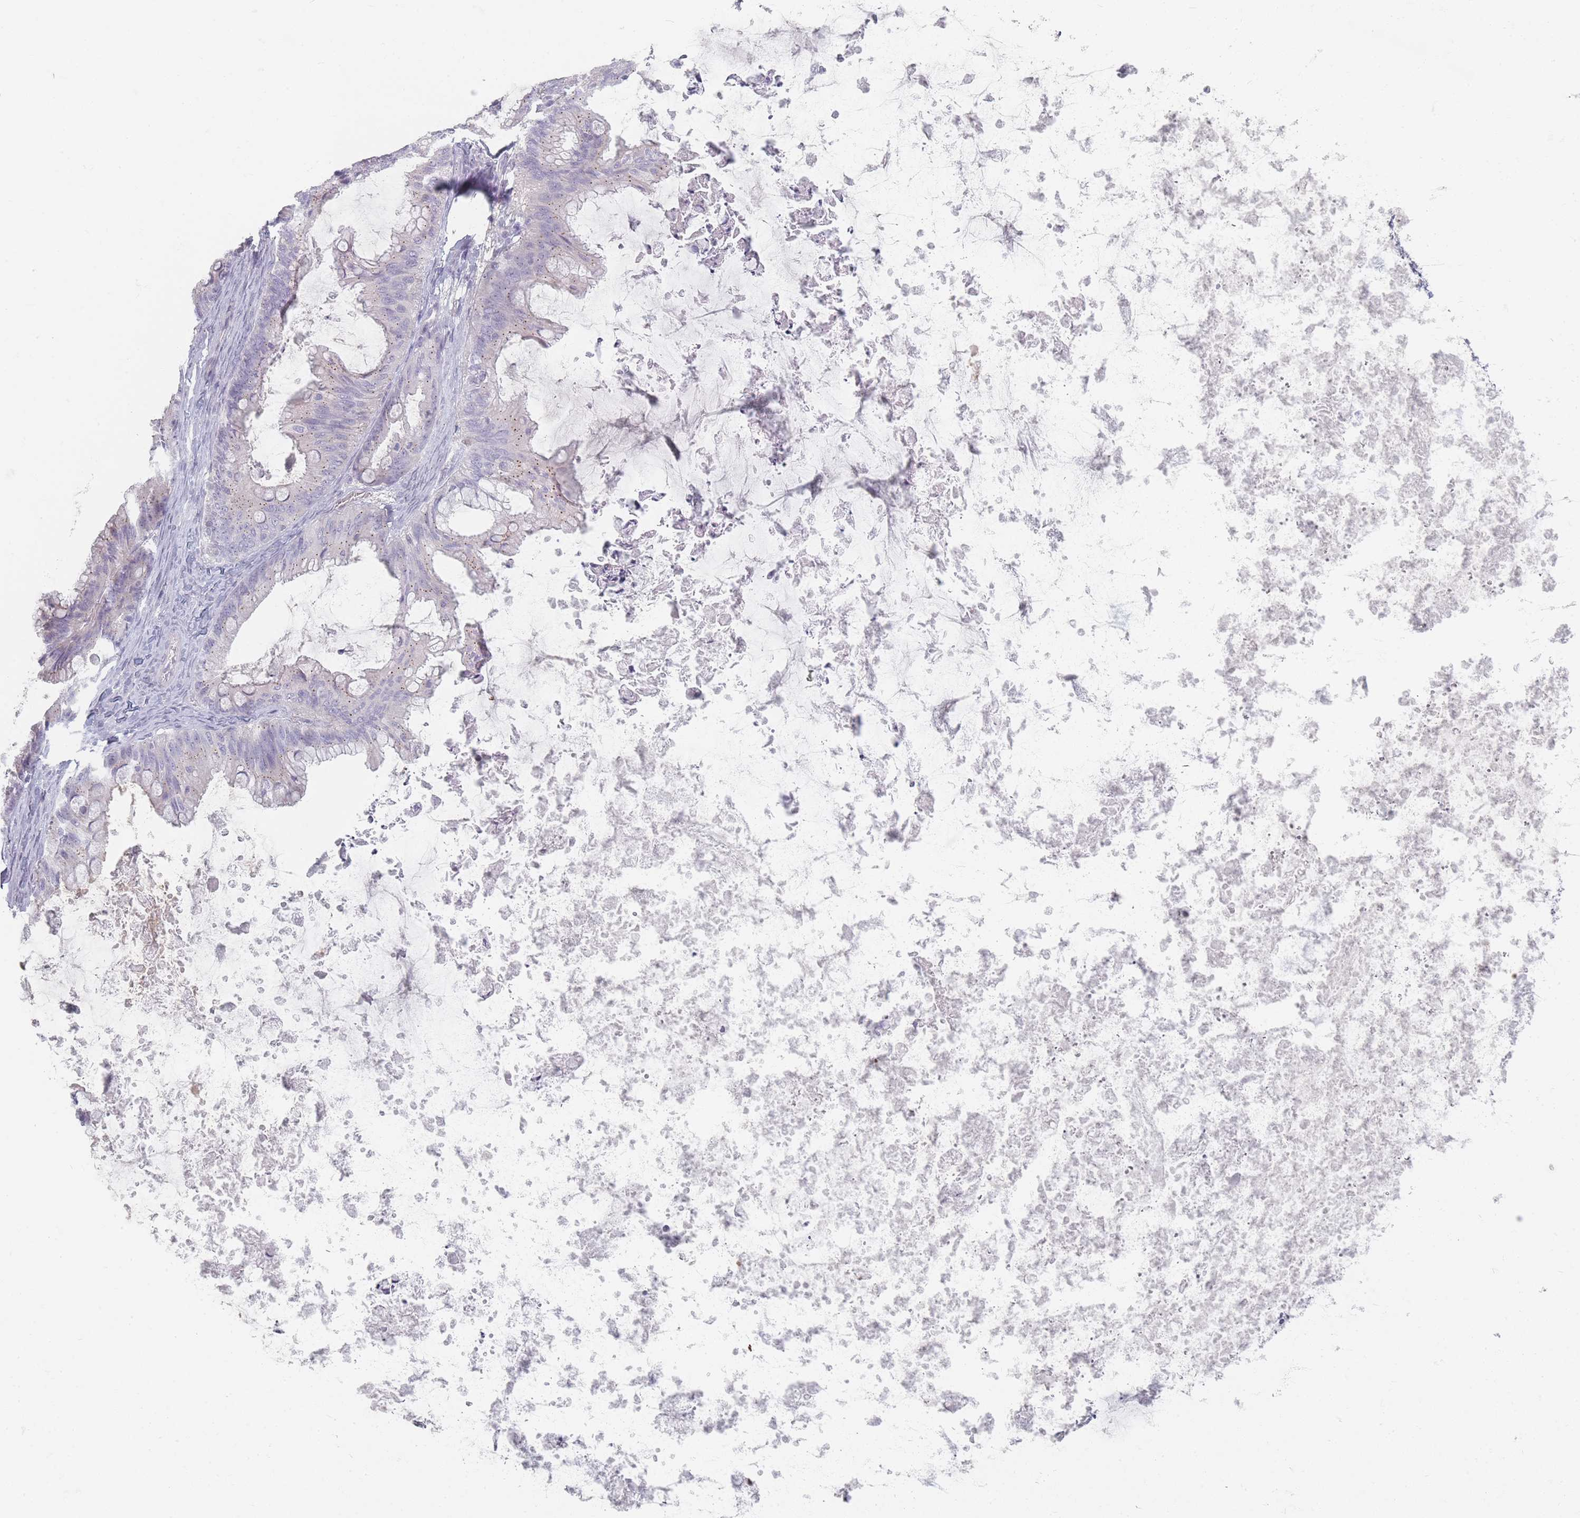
{"staining": {"intensity": "negative", "quantity": "none", "location": "none"}, "tissue": "ovarian cancer", "cell_type": "Tumor cells", "image_type": "cancer", "snomed": [{"axis": "morphology", "description": "Cystadenocarcinoma, mucinous, NOS"}, {"axis": "topography", "description": "Ovary"}], "caption": "There is no significant positivity in tumor cells of ovarian cancer (mucinous cystadenocarcinoma). The staining was performed using DAB (3,3'-diaminobenzidine) to visualize the protein expression in brown, while the nuclei were stained in blue with hematoxylin (Magnification: 20x).", "gene": "TMOD1", "patient": {"sex": "female", "age": 35}}